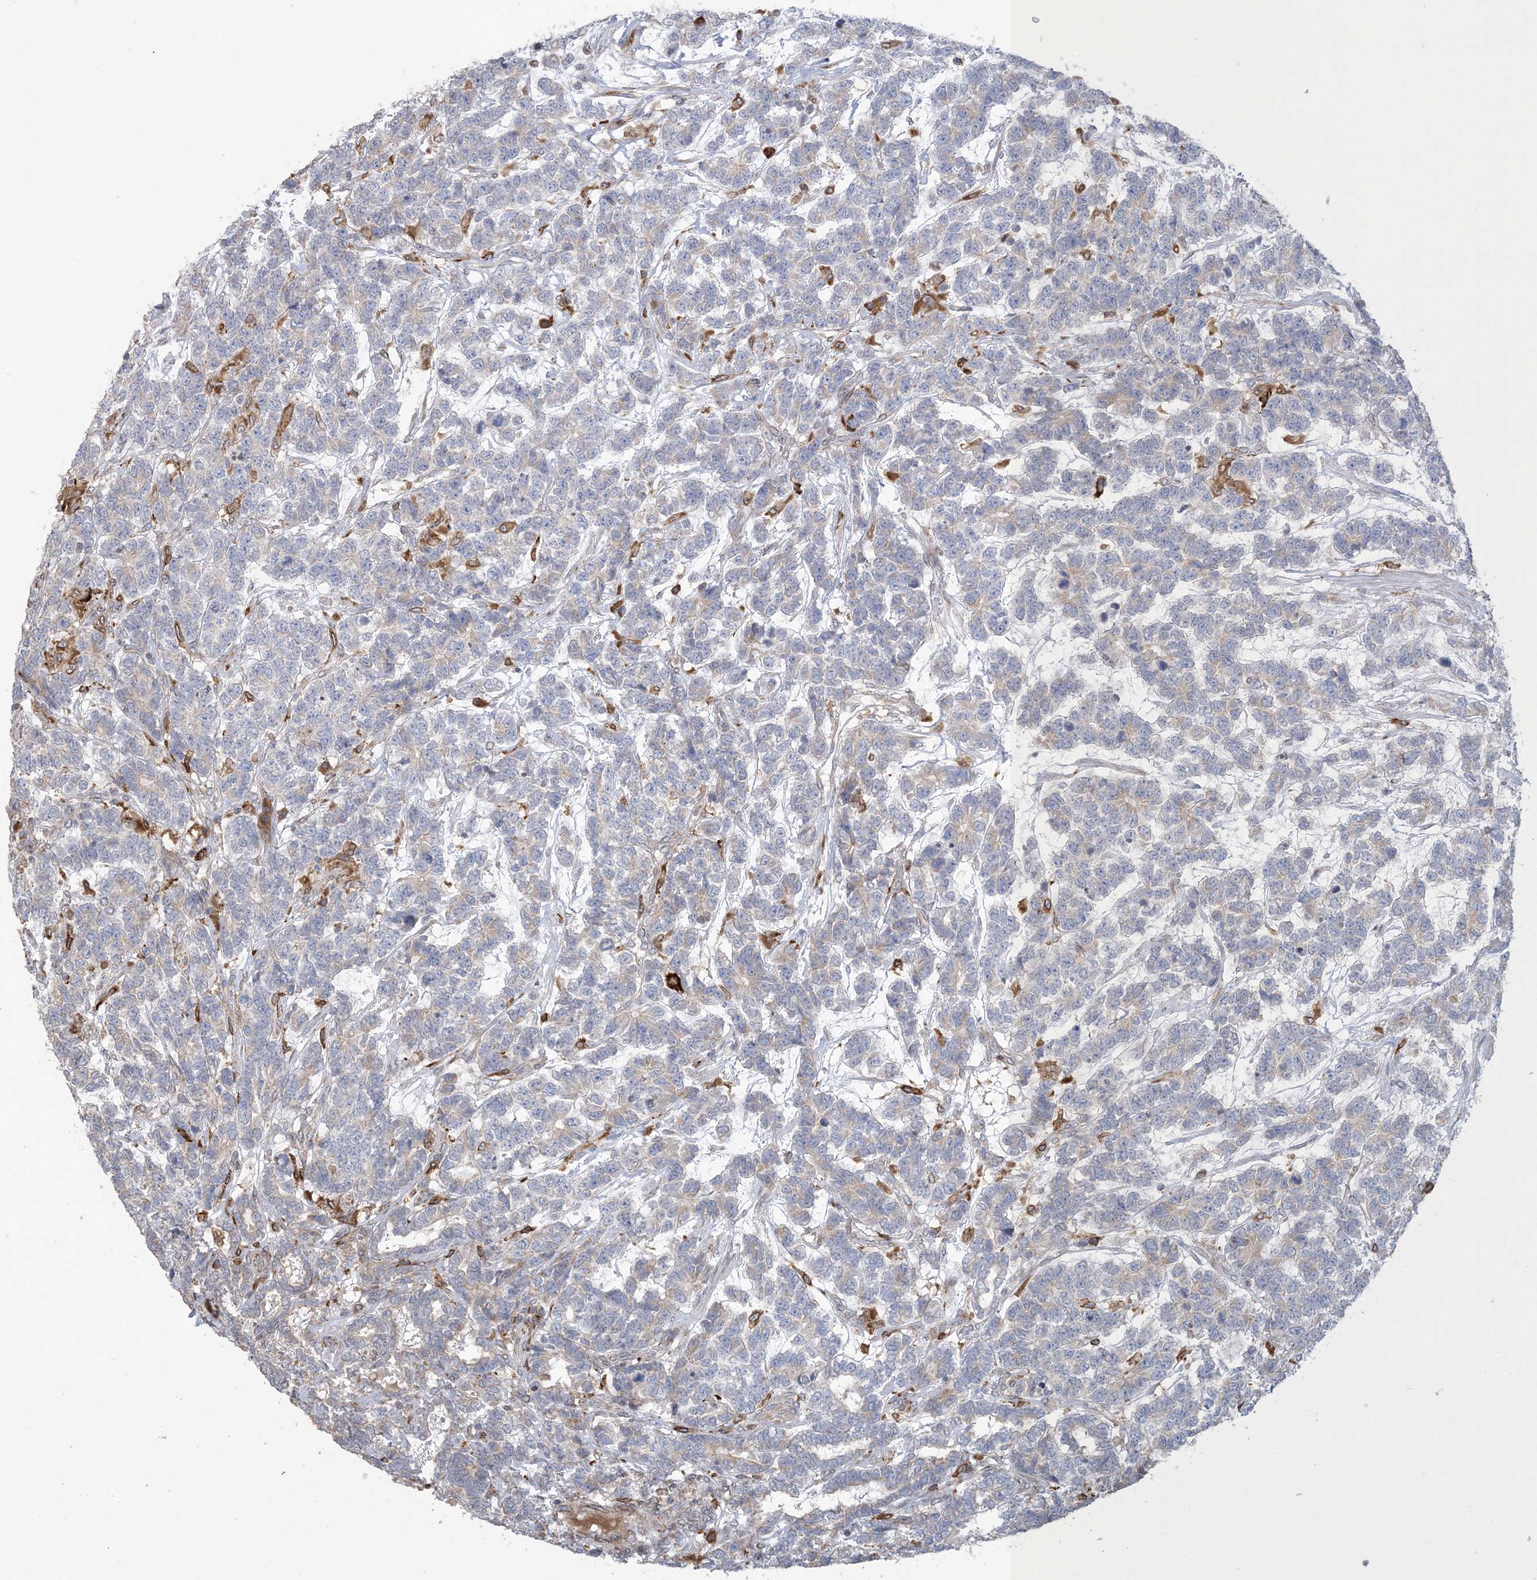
{"staining": {"intensity": "negative", "quantity": "none", "location": "none"}, "tissue": "testis cancer", "cell_type": "Tumor cells", "image_type": "cancer", "snomed": [{"axis": "morphology", "description": "Carcinoma, Embryonal, NOS"}, {"axis": "topography", "description": "Testis"}], "caption": "This is an immunohistochemistry image of embryonal carcinoma (testis). There is no expression in tumor cells.", "gene": "SHANK1", "patient": {"sex": "male", "age": 26}}